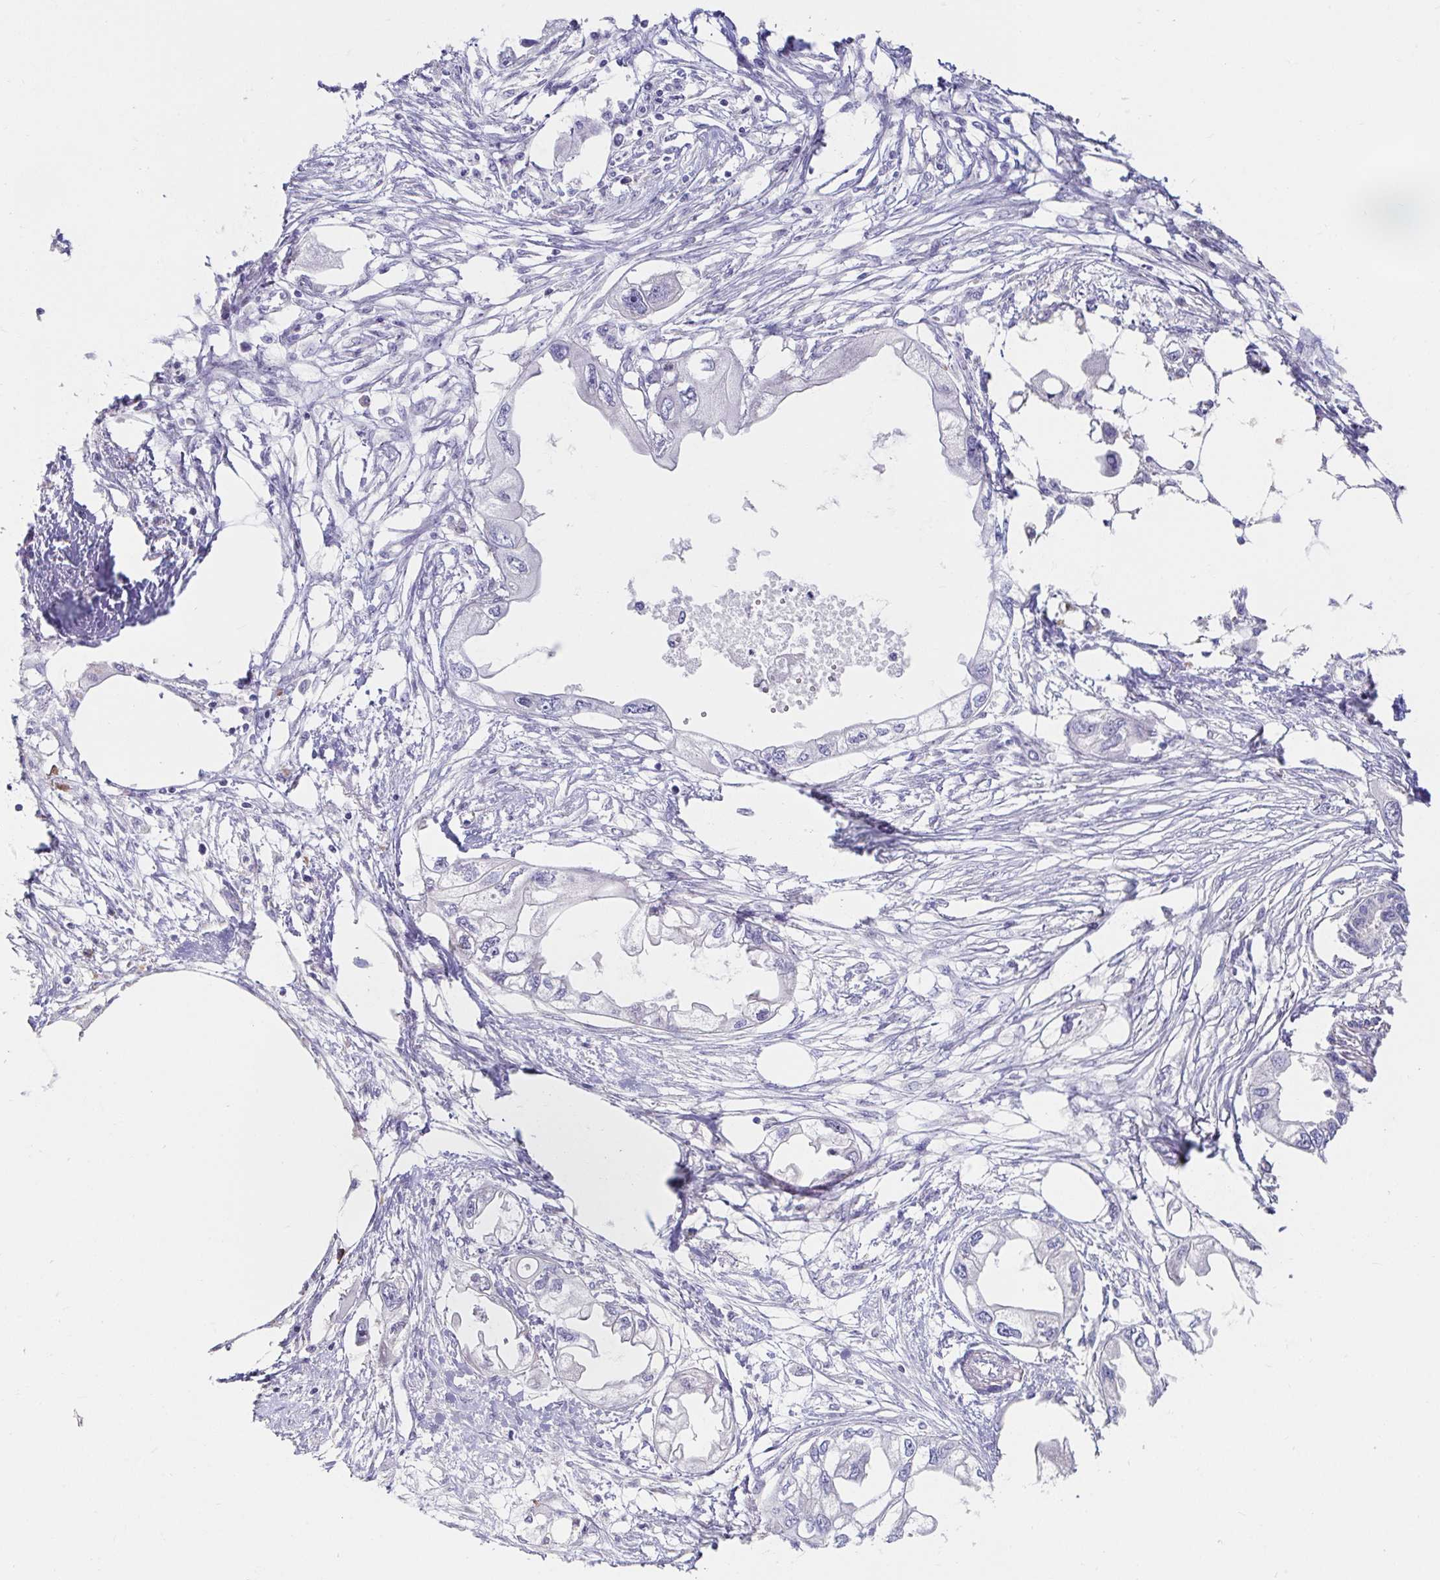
{"staining": {"intensity": "negative", "quantity": "none", "location": "none"}, "tissue": "endometrial cancer", "cell_type": "Tumor cells", "image_type": "cancer", "snomed": [{"axis": "morphology", "description": "Adenocarcinoma, NOS"}, {"axis": "morphology", "description": "Adenocarcinoma, metastatic, NOS"}, {"axis": "topography", "description": "Adipose tissue"}, {"axis": "topography", "description": "Endometrium"}], "caption": "High power microscopy photomicrograph of an IHC micrograph of endometrial cancer, revealing no significant staining in tumor cells. (DAB IHC, high magnification).", "gene": "C4orf17", "patient": {"sex": "female", "age": 67}}